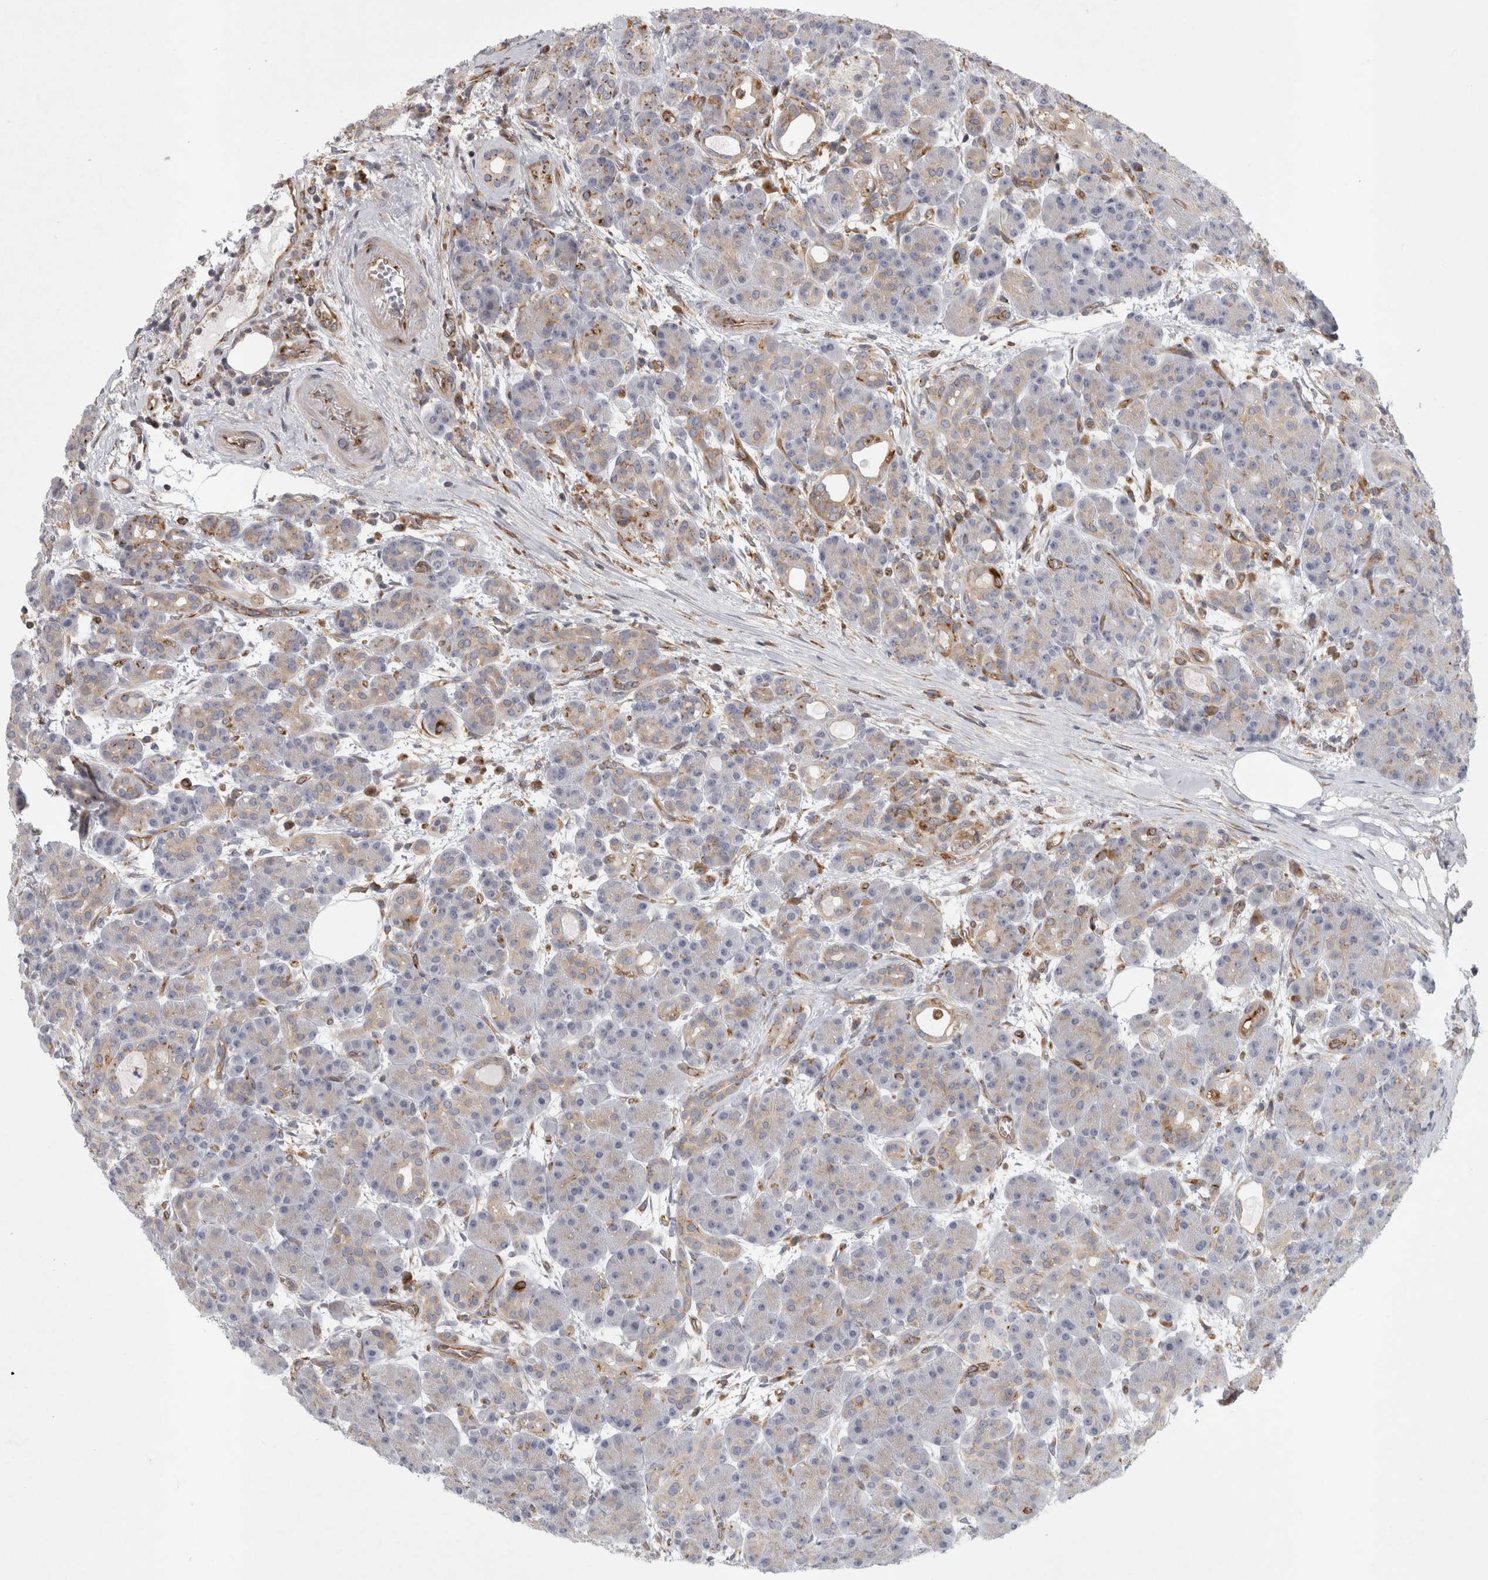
{"staining": {"intensity": "moderate", "quantity": "25%-75%", "location": "cytoplasmic/membranous"}, "tissue": "pancreas", "cell_type": "Exocrine glandular cells", "image_type": "normal", "snomed": [{"axis": "morphology", "description": "Normal tissue, NOS"}, {"axis": "topography", "description": "Pancreas"}], "caption": "Immunohistochemical staining of normal pancreas shows moderate cytoplasmic/membranous protein staining in about 25%-75% of exocrine glandular cells.", "gene": "PEX6", "patient": {"sex": "male", "age": 63}}